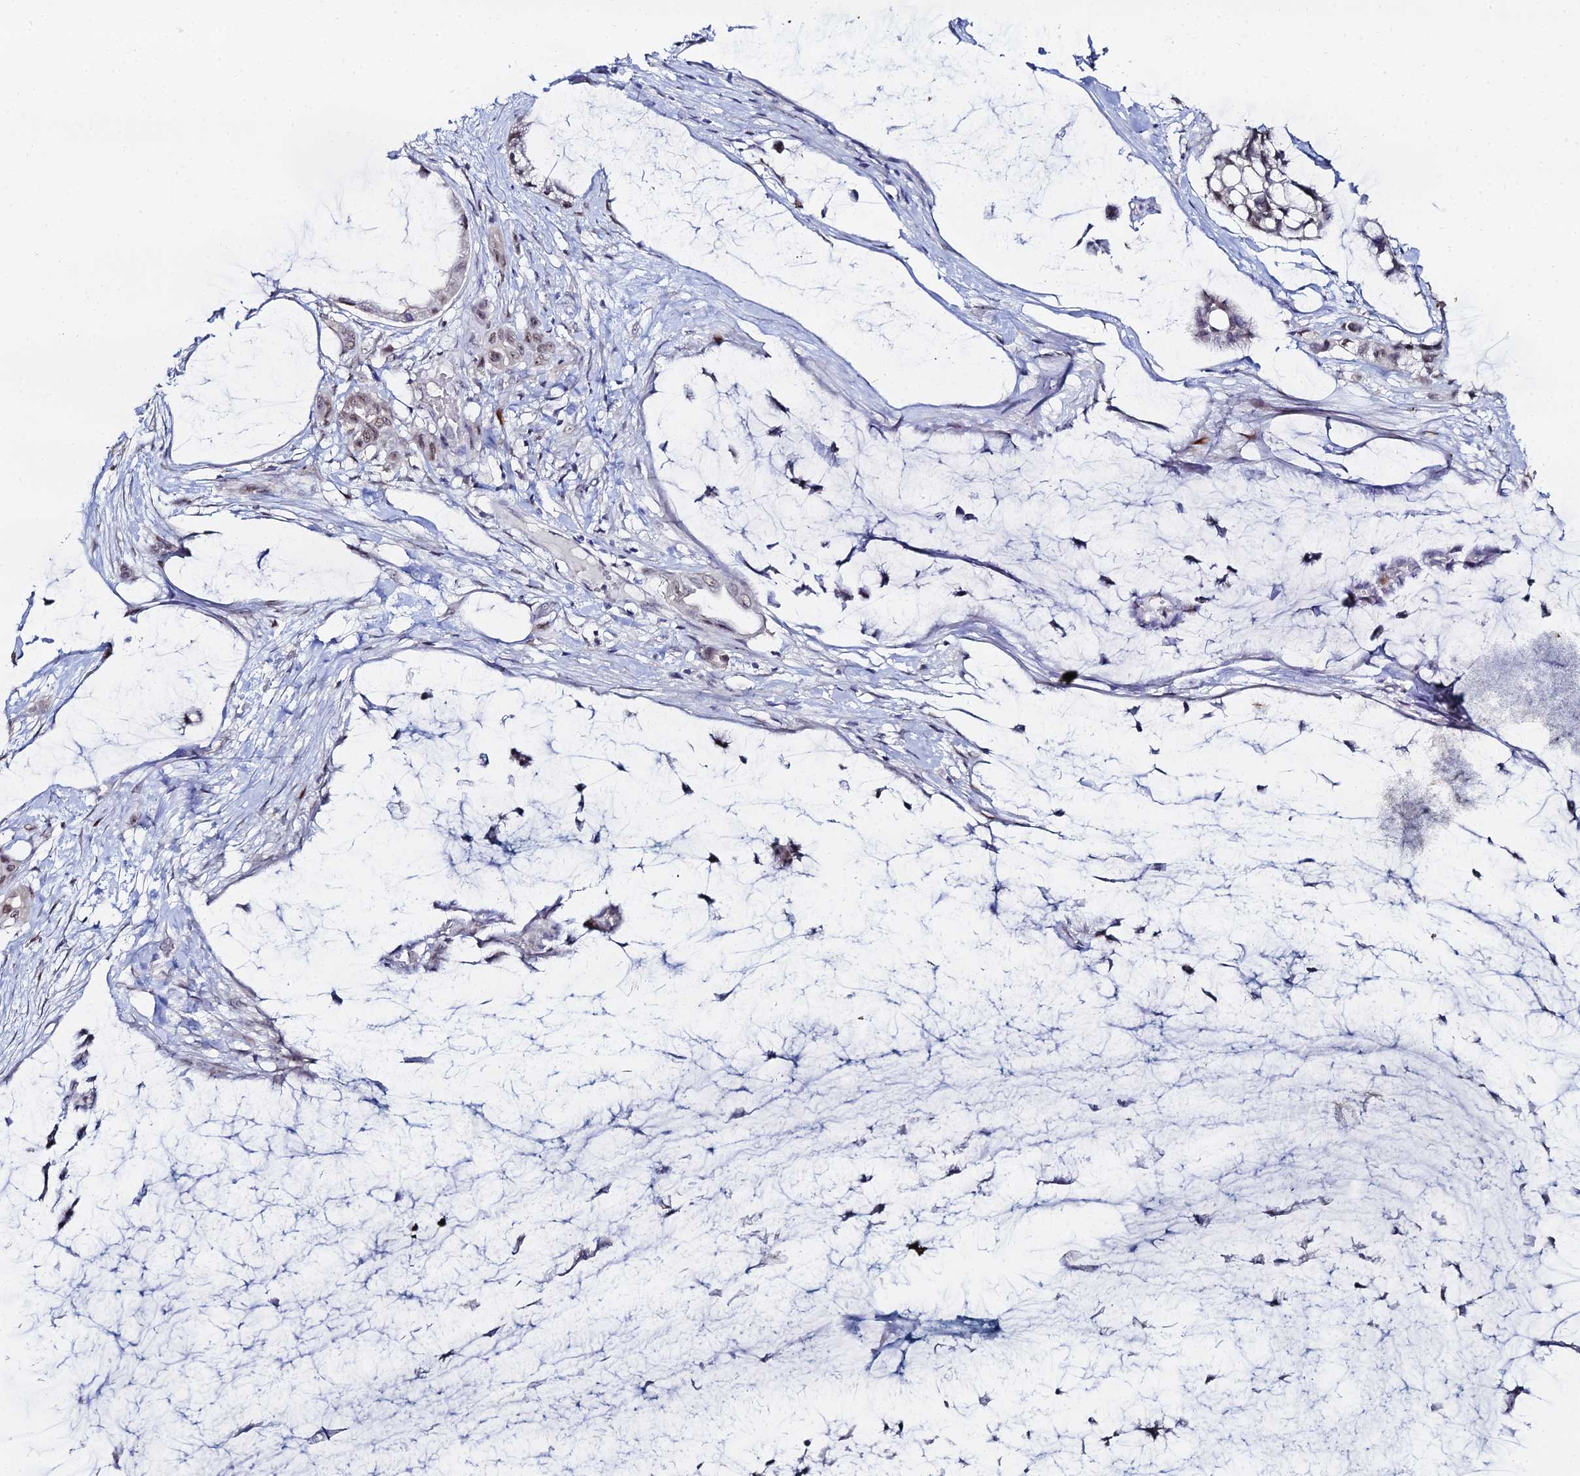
{"staining": {"intensity": "weak", "quantity": "<25%", "location": "nuclear"}, "tissue": "ovarian cancer", "cell_type": "Tumor cells", "image_type": "cancer", "snomed": [{"axis": "morphology", "description": "Cystadenocarcinoma, mucinous, NOS"}, {"axis": "topography", "description": "Ovary"}], "caption": "Immunohistochemistry of ovarian cancer (mucinous cystadenocarcinoma) reveals no expression in tumor cells.", "gene": "THAP4", "patient": {"sex": "female", "age": 39}}